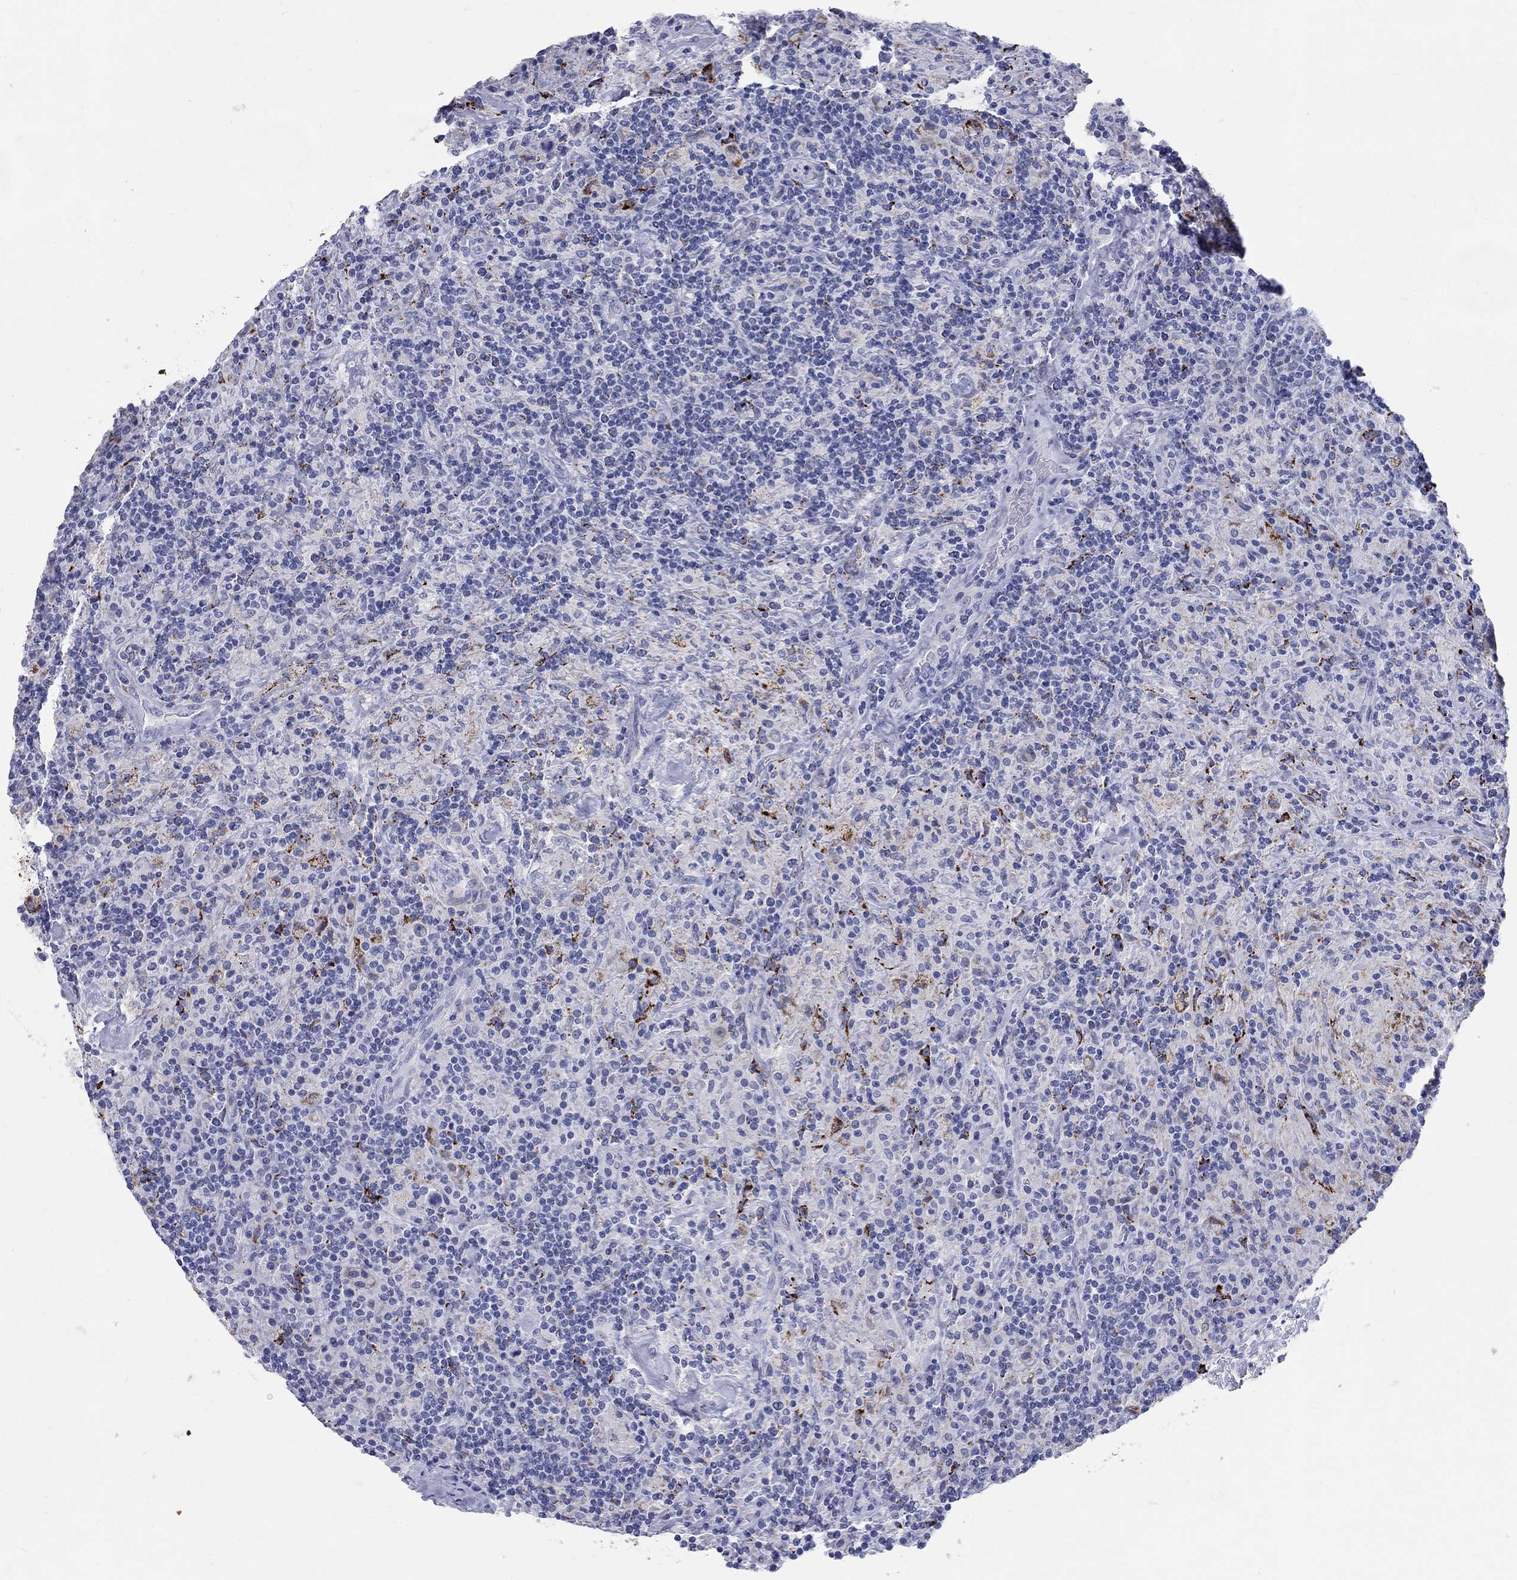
{"staining": {"intensity": "negative", "quantity": "none", "location": "none"}, "tissue": "lymphoma", "cell_type": "Tumor cells", "image_type": "cancer", "snomed": [{"axis": "morphology", "description": "Hodgkin's disease, NOS"}, {"axis": "topography", "description": "Lymph node"}], "caption": "Protein analysis of lymphoma displays no significant expression in tumor cells.", "gene": "AKR1C2", "patient": {"sex": "male", "age": 70}}